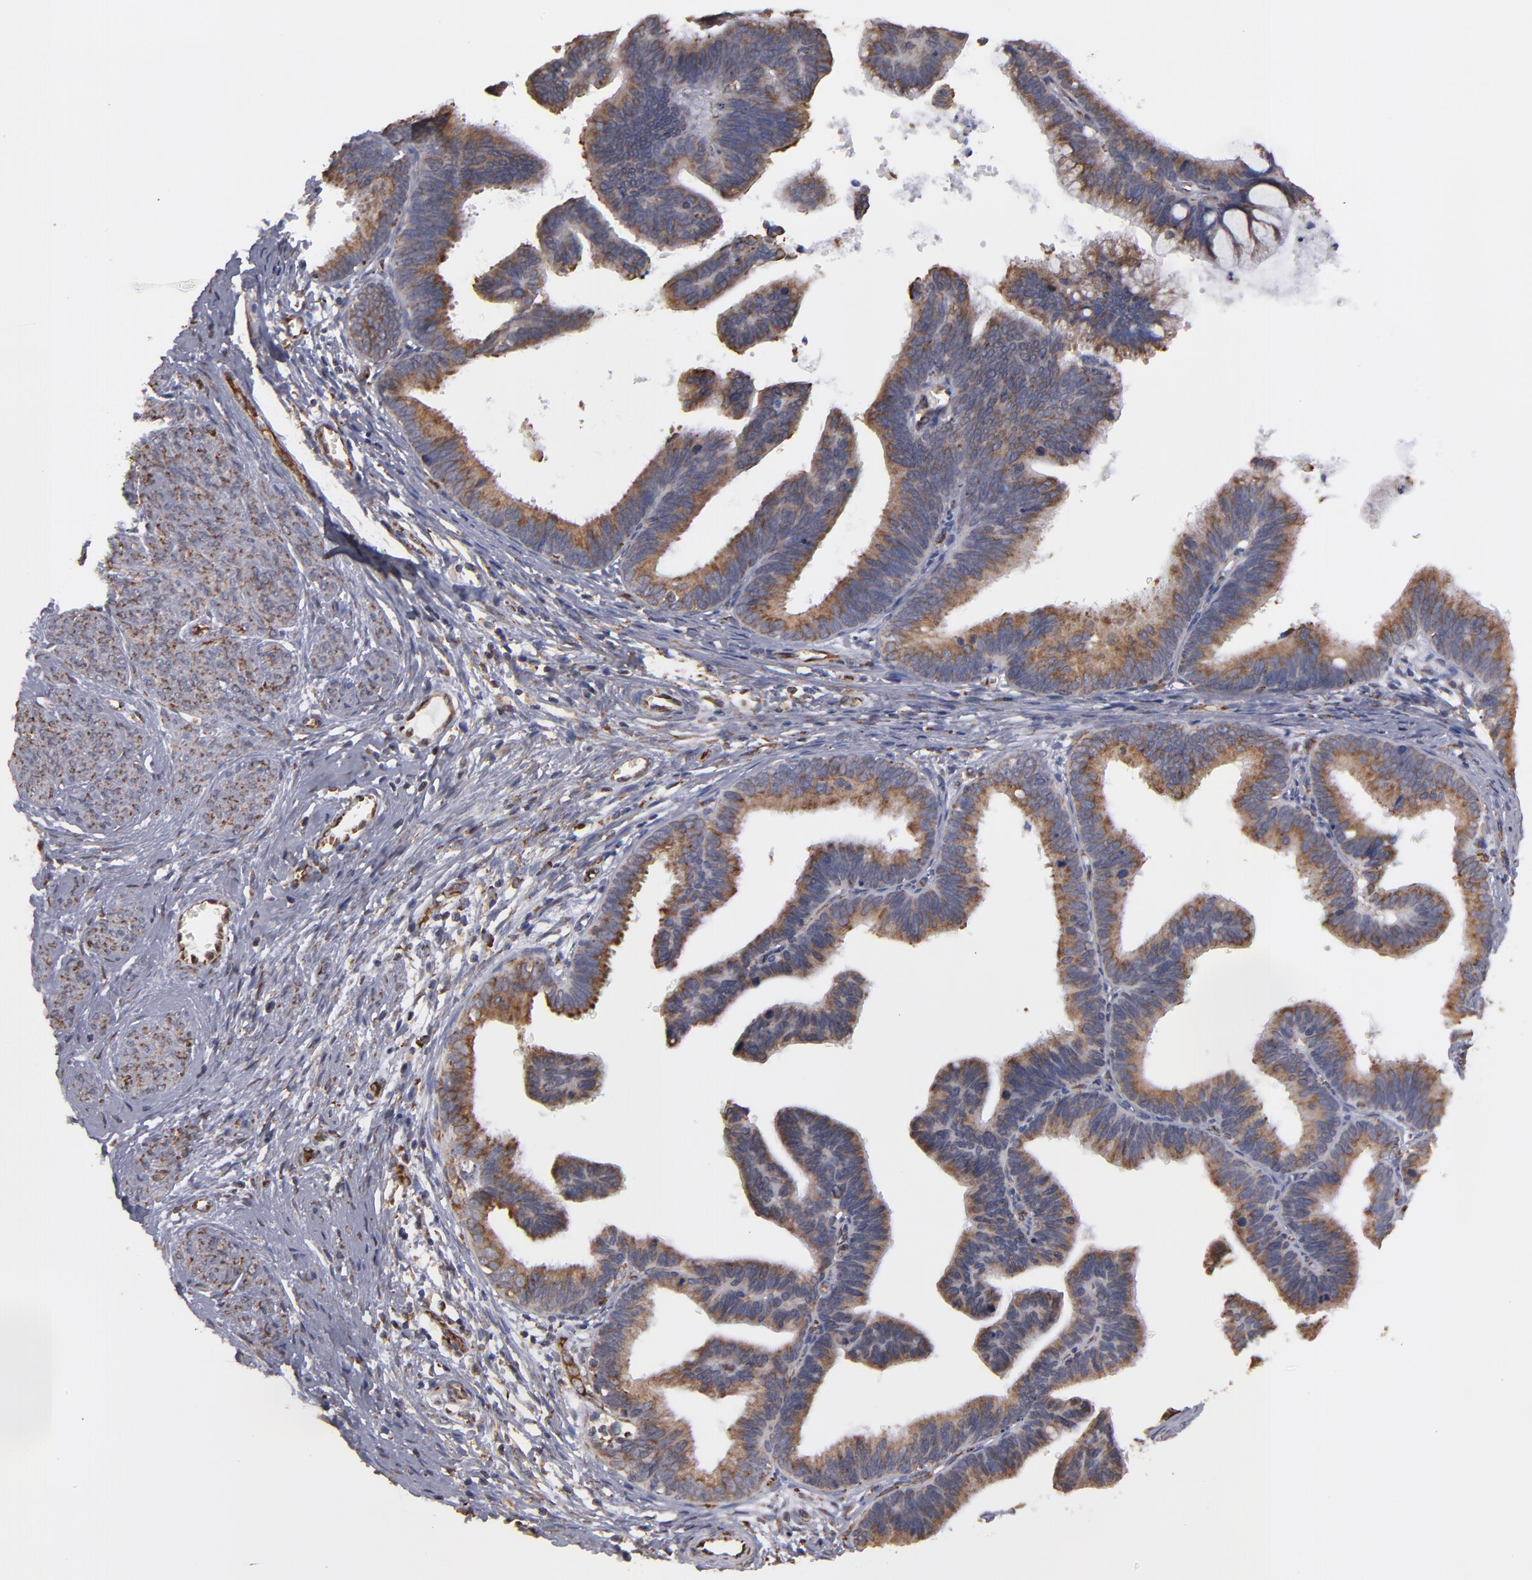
{"staining": {"intensity": "moderate", "quantity": ">75%", "location": "cytoplasmic/membranous"}, "tissue": "cervical cancer", "cell_type": "Tumor cells", "image_type": "cancer", "snomed": [{"axis": "morphology", "description": "Adenocarcinoma, NOS"}, {"axis": "topography", "description": "Cervix"}], "caption": "A brown stain shows moderate cytoplasmic/membranous positivity of a protein in human cervical adenocarcinoma tumor cells. (Stains: DAB in brown, nuclei in blue, Microscopy: brightfield microscopy at high magnification).", "gene": "KTN1", "patient": {"sex": "female", "age": 47}}